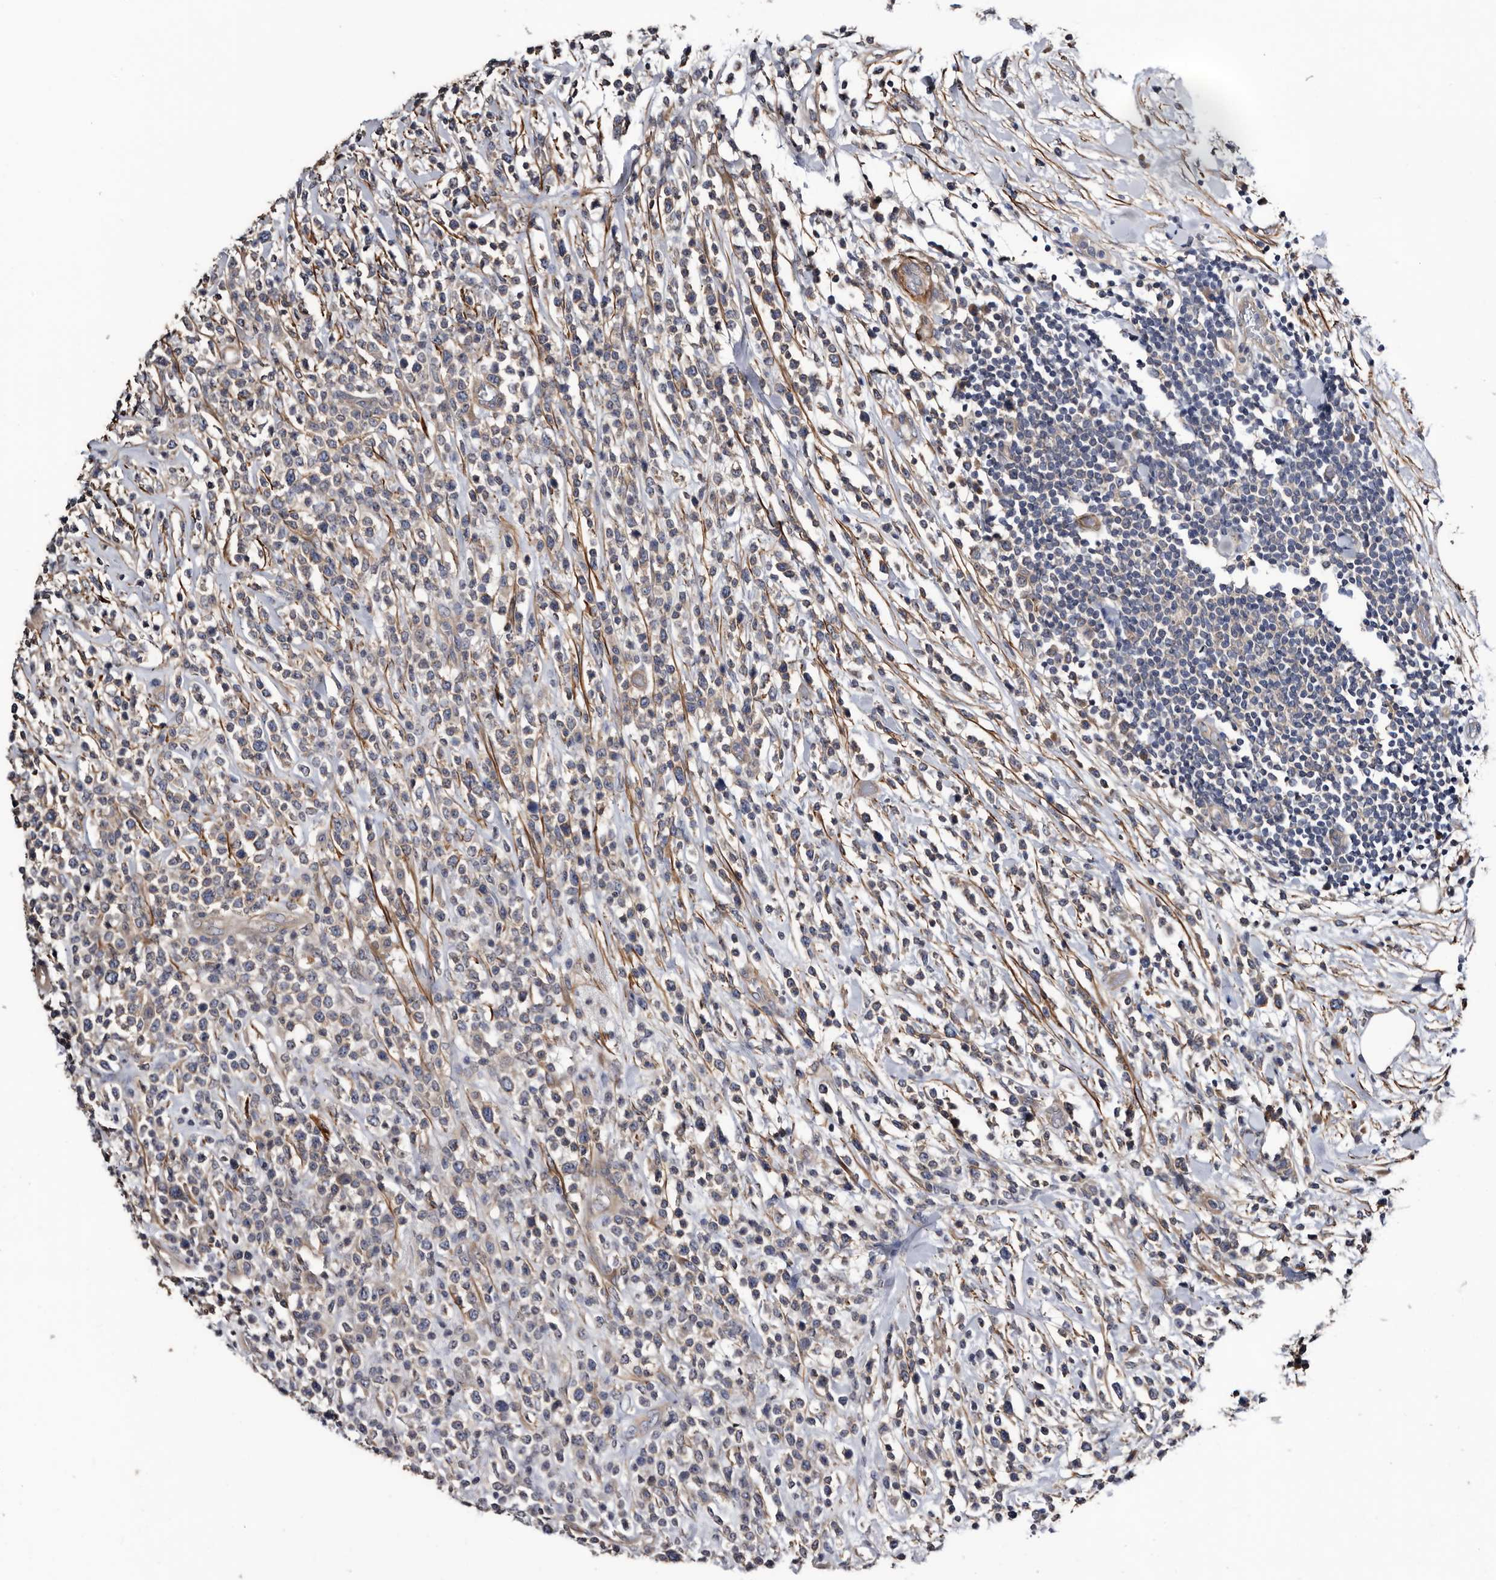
{"staining": {"intensity": "weak", "quantity": "<25%", "location": "cytoplasmic/membranous"}, "tissue": "lymphoma", "cell_type": "Tumor cells", "image_type": "cancer", "snomed": [{"axis": "morphology", "description": "Malignant lymphoma, non-Hodgkin's type, High grade"}, {"axis": "topography", "description": "Colon"}], "caption": "Tumor cells are negative for brown protein staining in high-grade malignant lymphoma, non-Hodgkin's type.", "gene": "IARS1", "patient": {"sex": "female", "age": 53}}